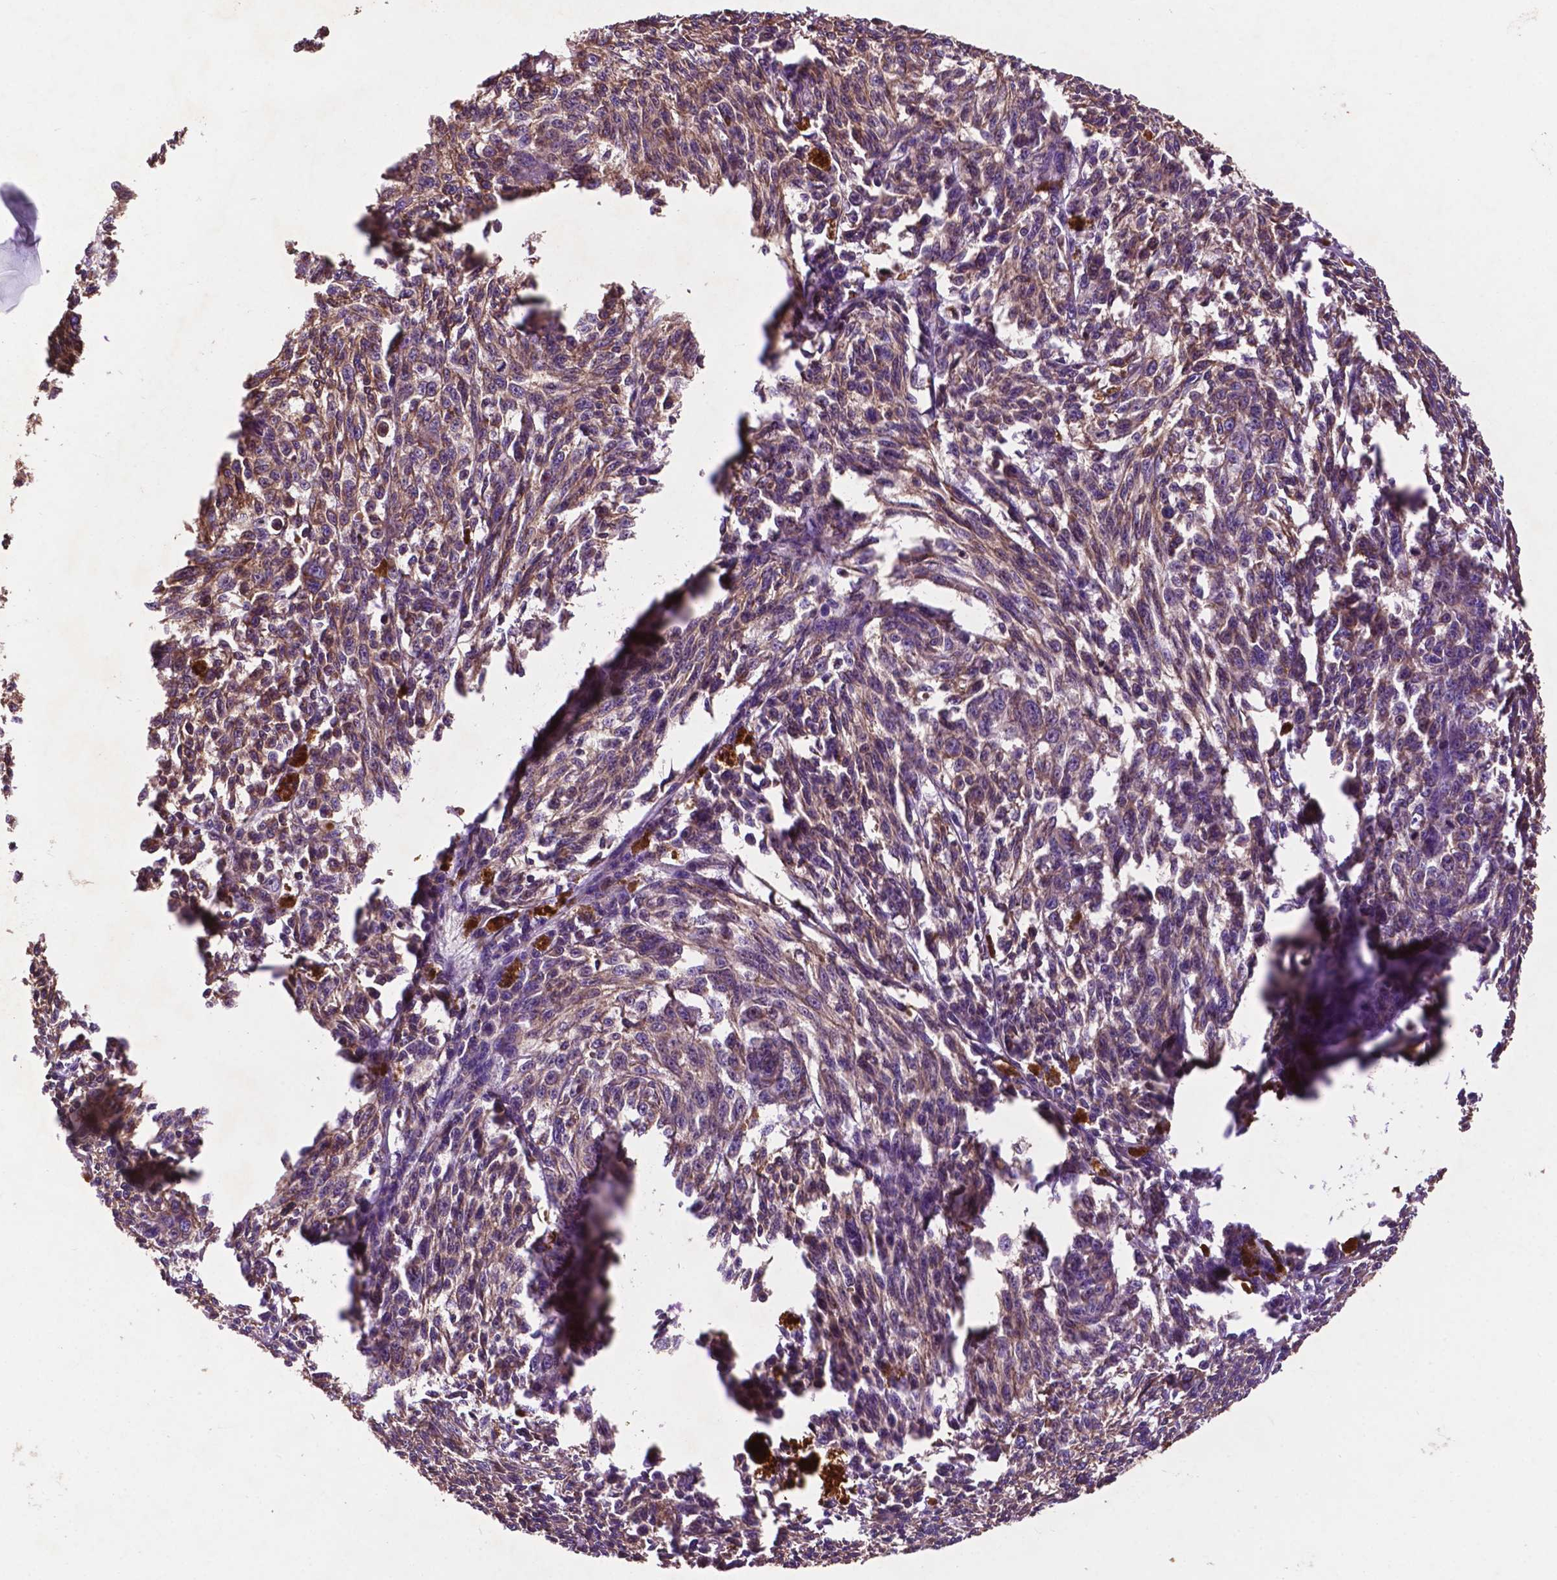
{"staining": {"intensity": "weak", "quantity": "25%-75%", "location": "cytoplasmic/membranous"}, "tissue": "melanoma", "cell_type": "Tumor cells", "image_type": "cancer", "snomed": [{"axis": "morphology", "description": "Malignant melanoma, NOS"}, {"axis": "topography", "description": "Skin"}], "caption": "The photomicrograph reveals immunohistochemical staining of malignant melanoma. There is weak cytoplasmic/membranous expression is seen in about 25%-75% of tumor cells.", "gene": "CCDC71L", "patient": {"sex": "female", "age": 34}}